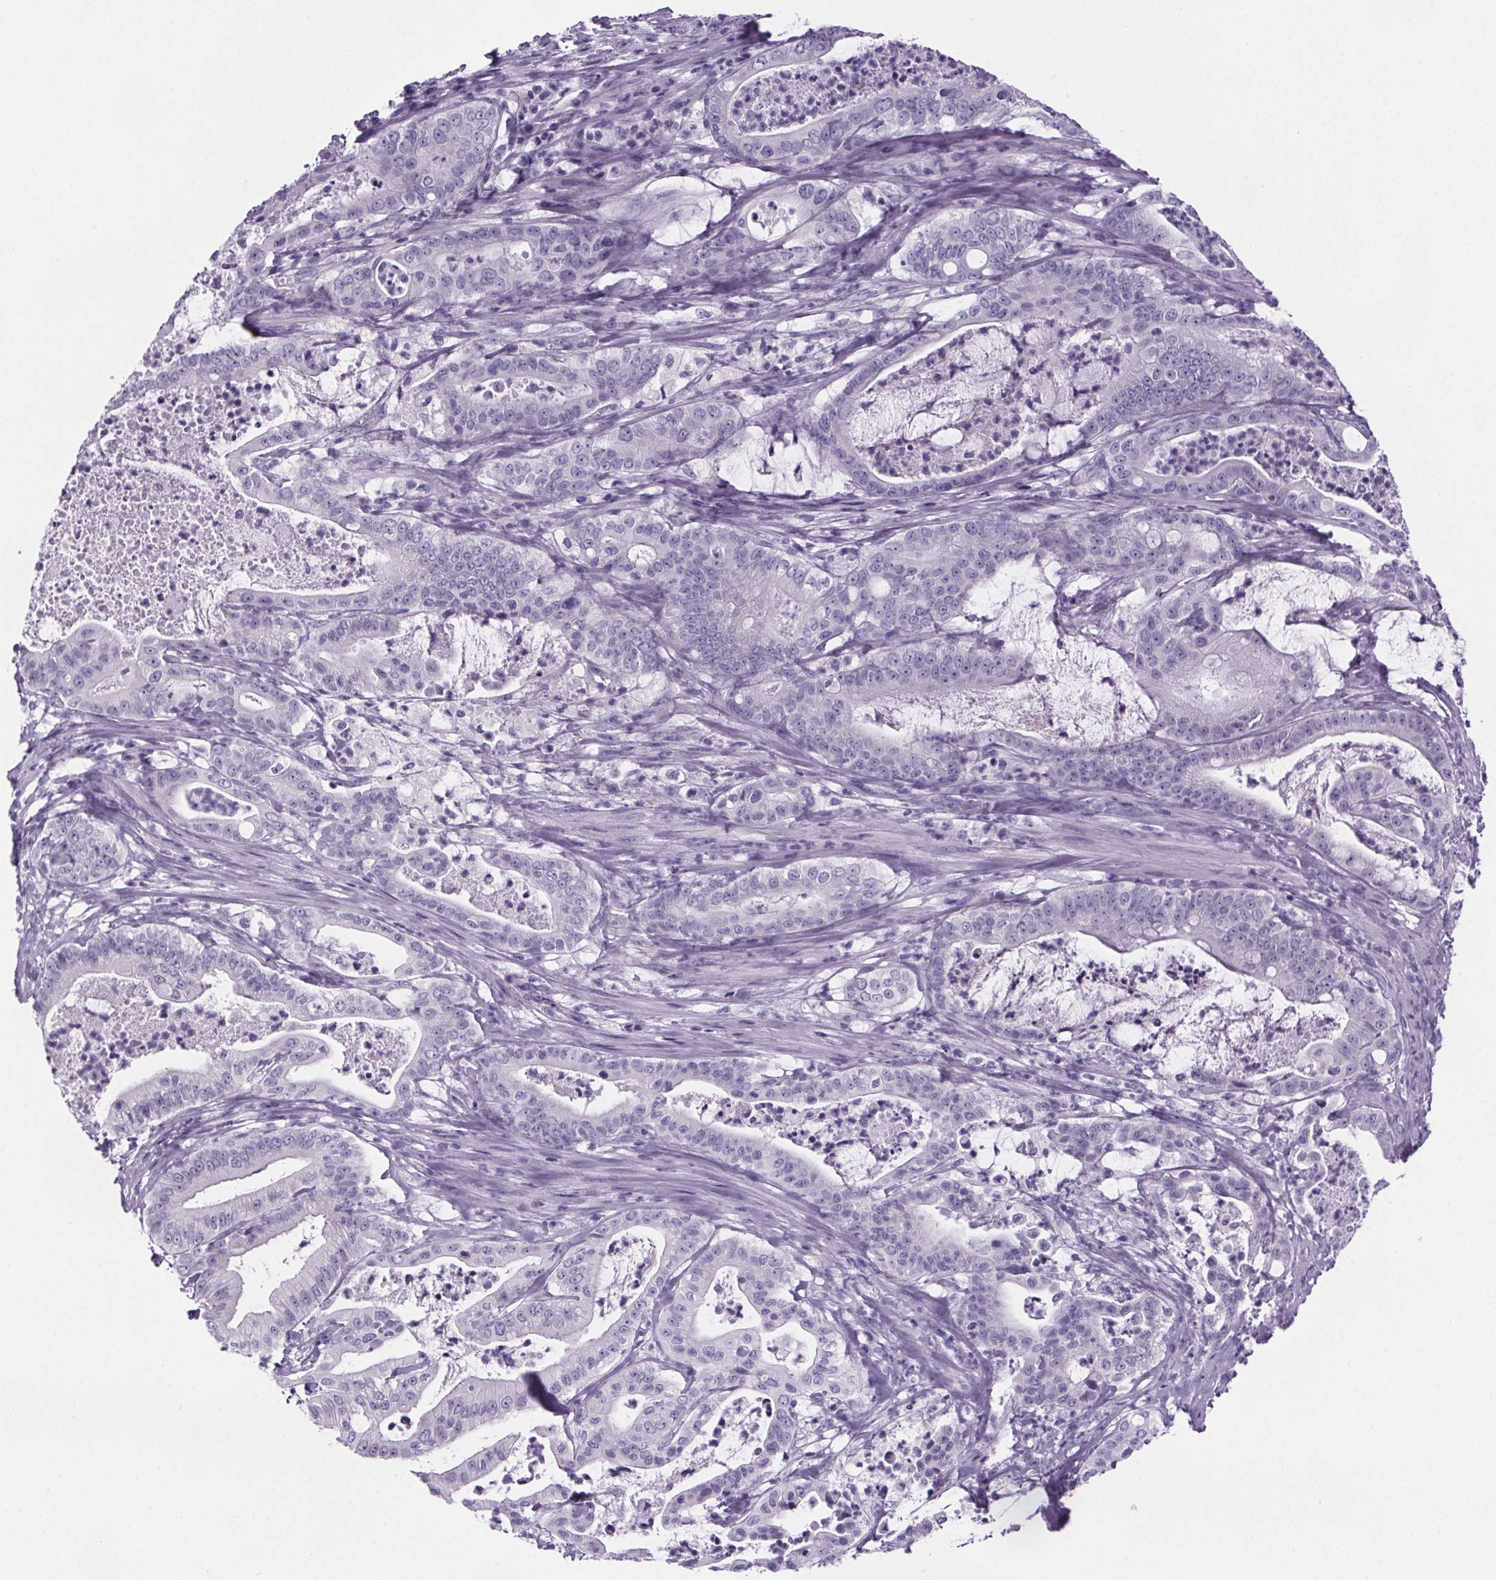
{"staining": {"intensity": "negative", "quantity": "none", "location": "none"}, "tissue": "pancreatic cancer", "cell_type": "Tumor cells", "image_type": "cancer", "snomed": [{"axis": "morphology", "description": "Adenocarcinoma, NOS"}, {"axis": "topography", "description": "Pancreas"}], "caption": "Tumor cells are negative for brown protein staining in pancreatic cancer. (DAB immunohistochemistry (IHC), high magnification).", "gene": "CUBN", "patient": {"sex": "male", "age": 71}}